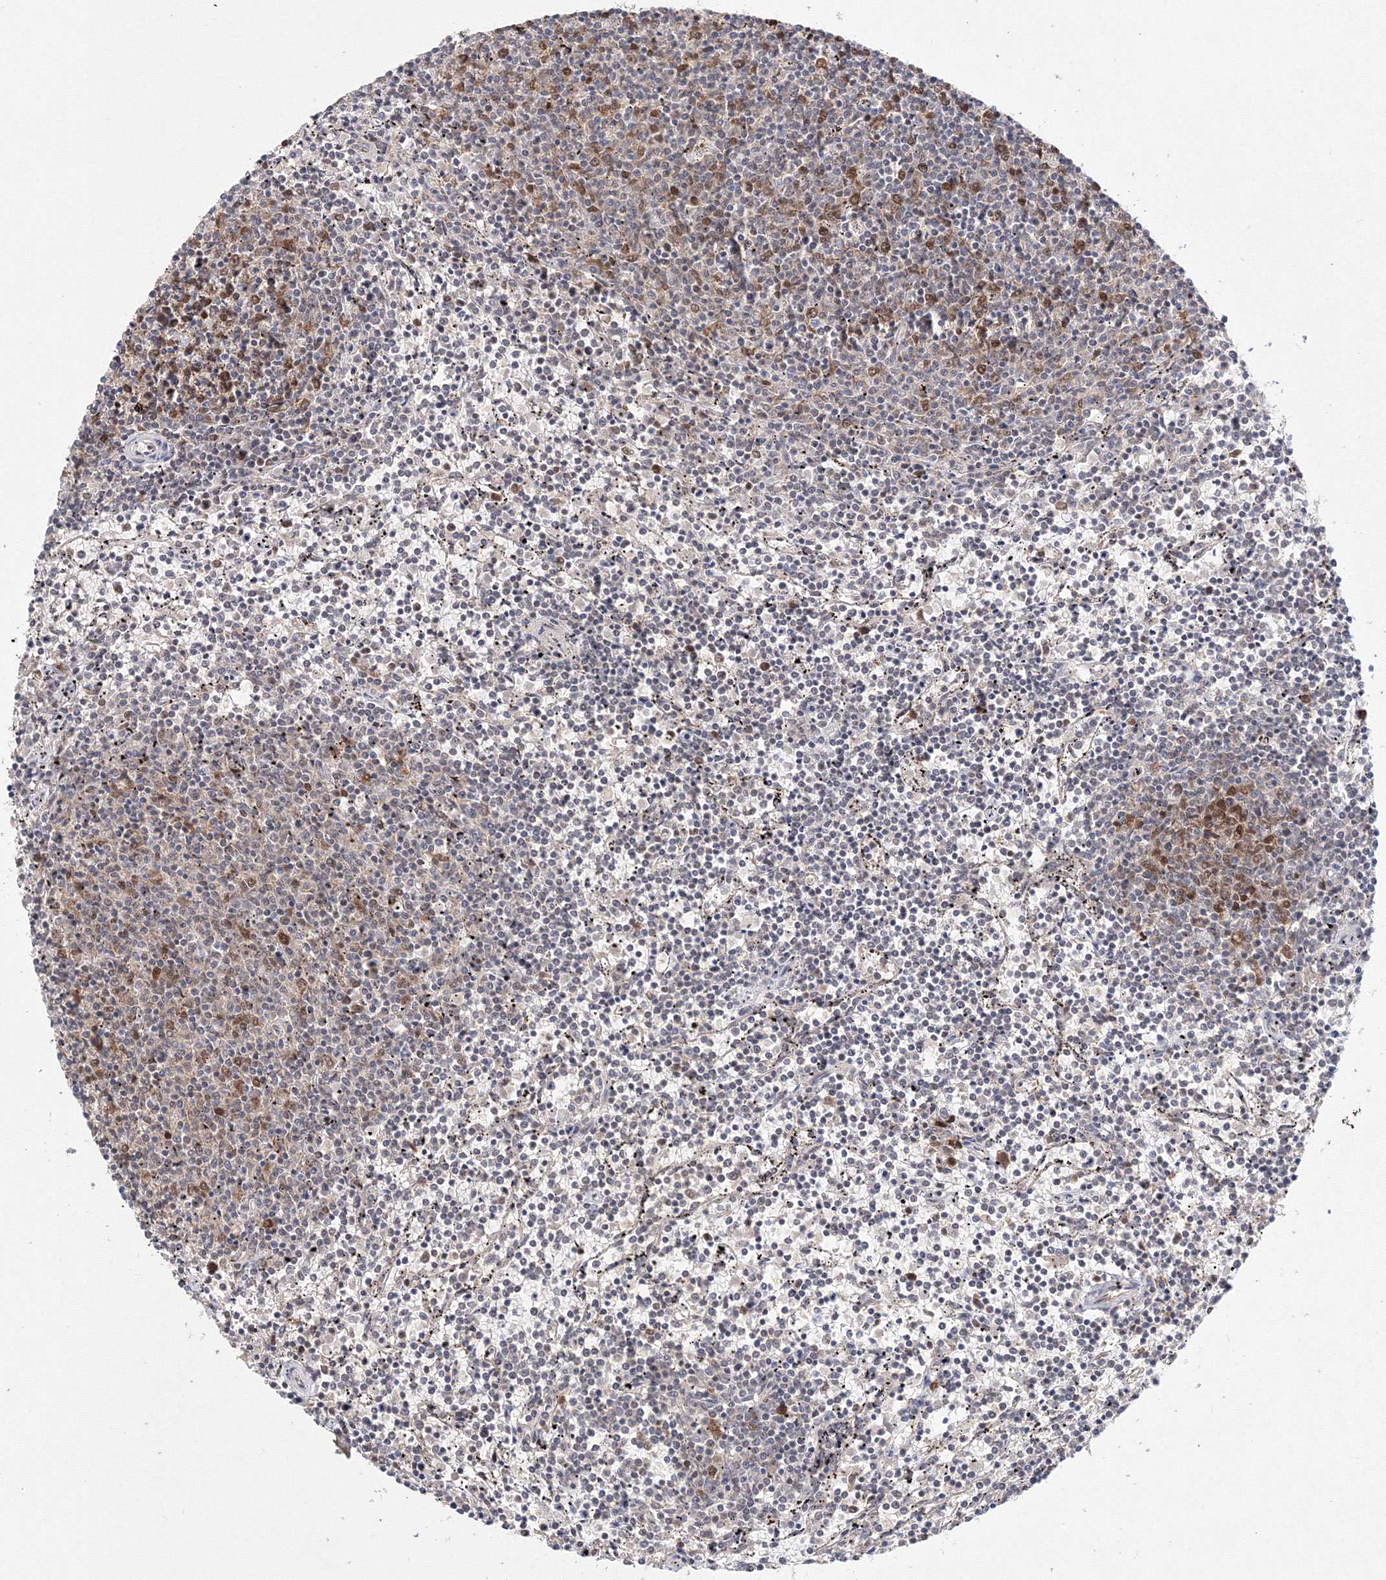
{"staining": {"intensity": "negative", "quantity": "none", "location": "none"}, "tissue": "lymphoma", "cell_type": "Tumor cells", "image_type": "cancer", "snomed": [{"axis": "morphology", "description": "Malignant lymphoma, non-Hodgkin's type, Low grade"}, {"axis": "topography", "description": "Spleen"}], "caption": "Immunohistochemistry histopathology image of human malignant lymphoma, non-Hodgkin's type (low-grade) stained for a protein (brown), which shows no positivity in tumor cells.", "gene": "IWS1", "patient": {"sex": "female", "age": 50}}